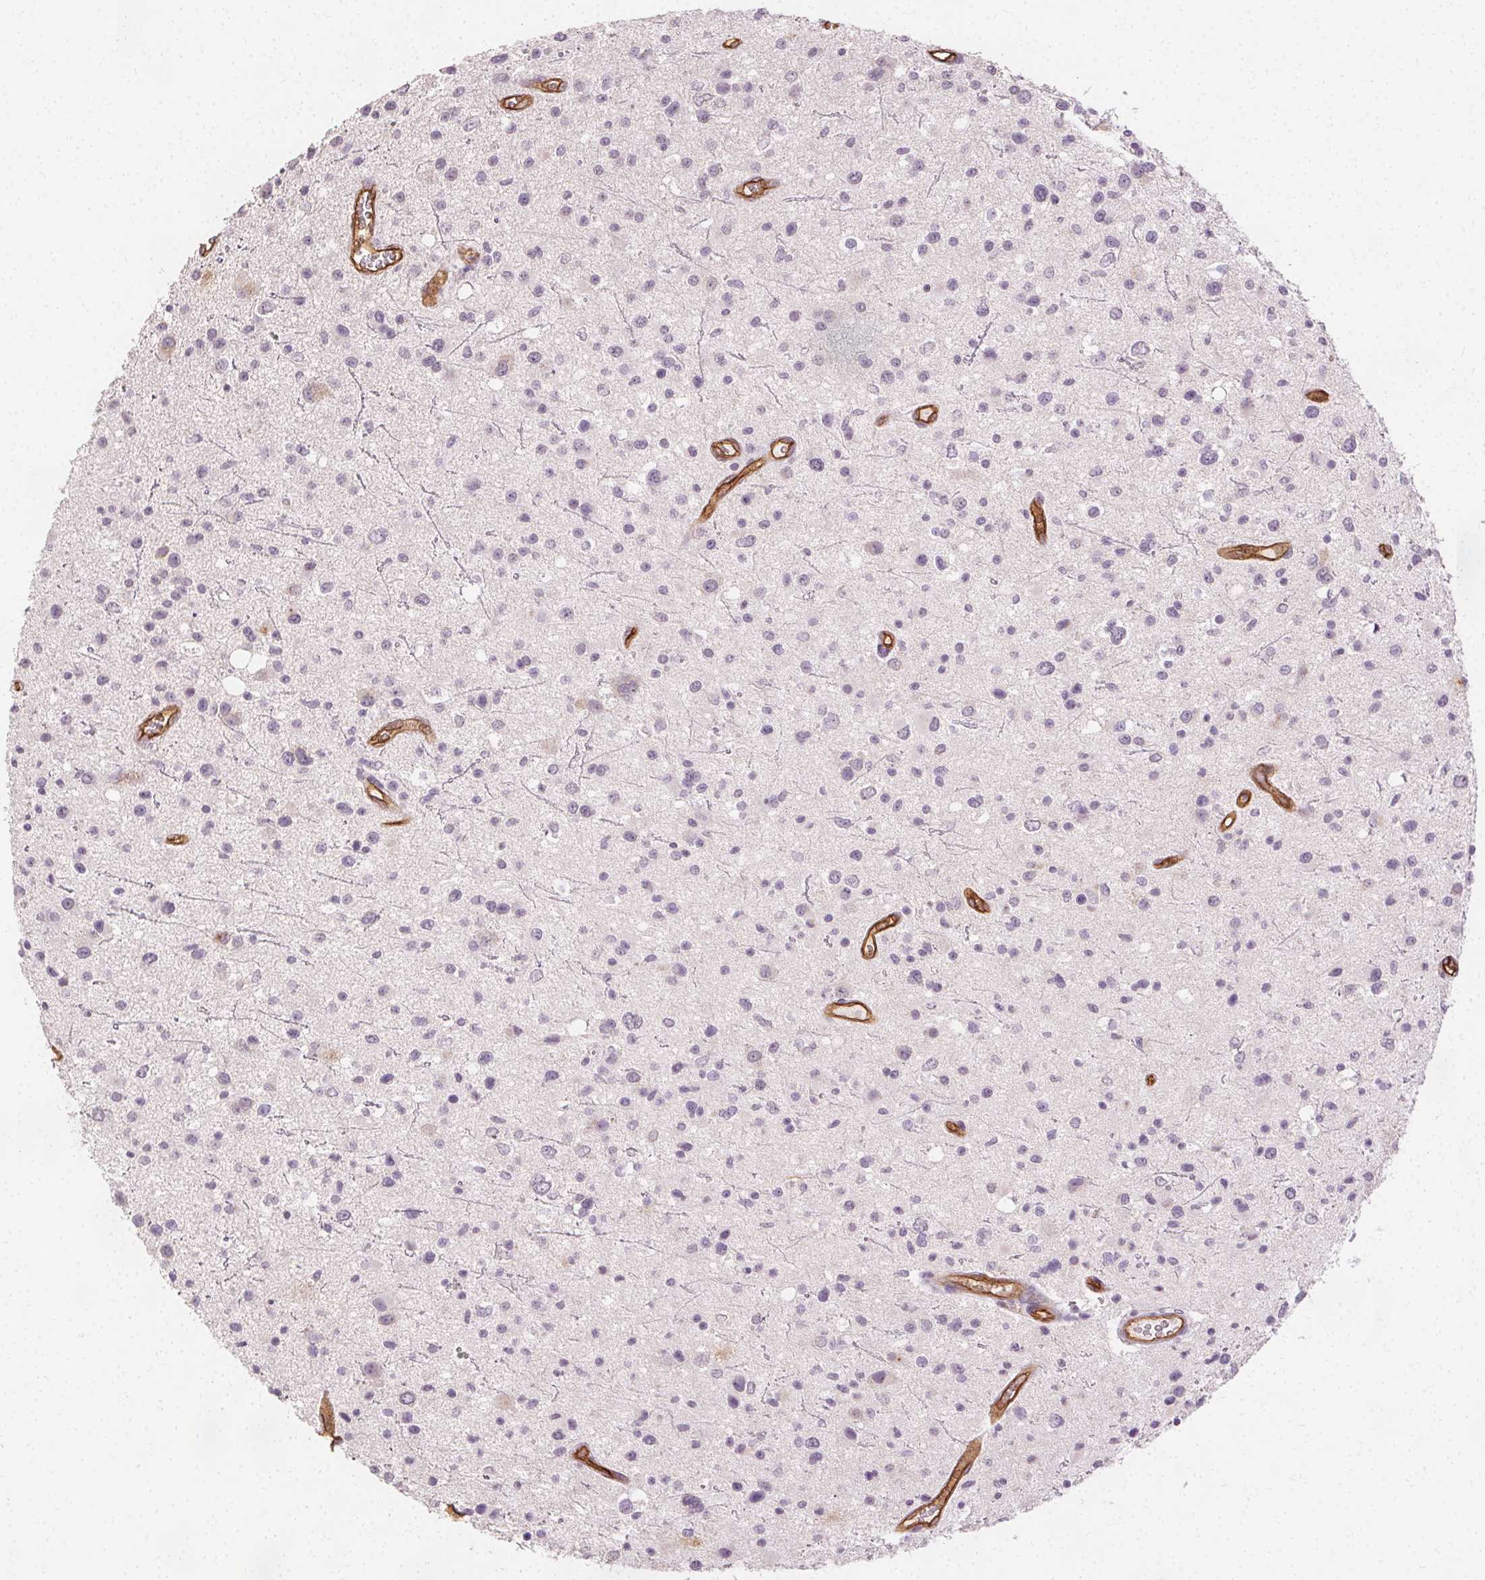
{"staining": {"intensity": "negative", "quantity": "none", "location": "none"}, "tissue": "glioma", "cell_type": "Tumor cells", "image_type": "cancer", "snomed": [{"axis": "morphology", "description": "Glioma, malignant, Low grade"}, {"axis": "topography", "description": "Brain"}], "caption": "Low-grade glioma (malignant) was stained to show a protein in brown. There is no significant staining in tumor cells.", "gene": "PODXL", "patient": {"sex": "male", "age": 43}}